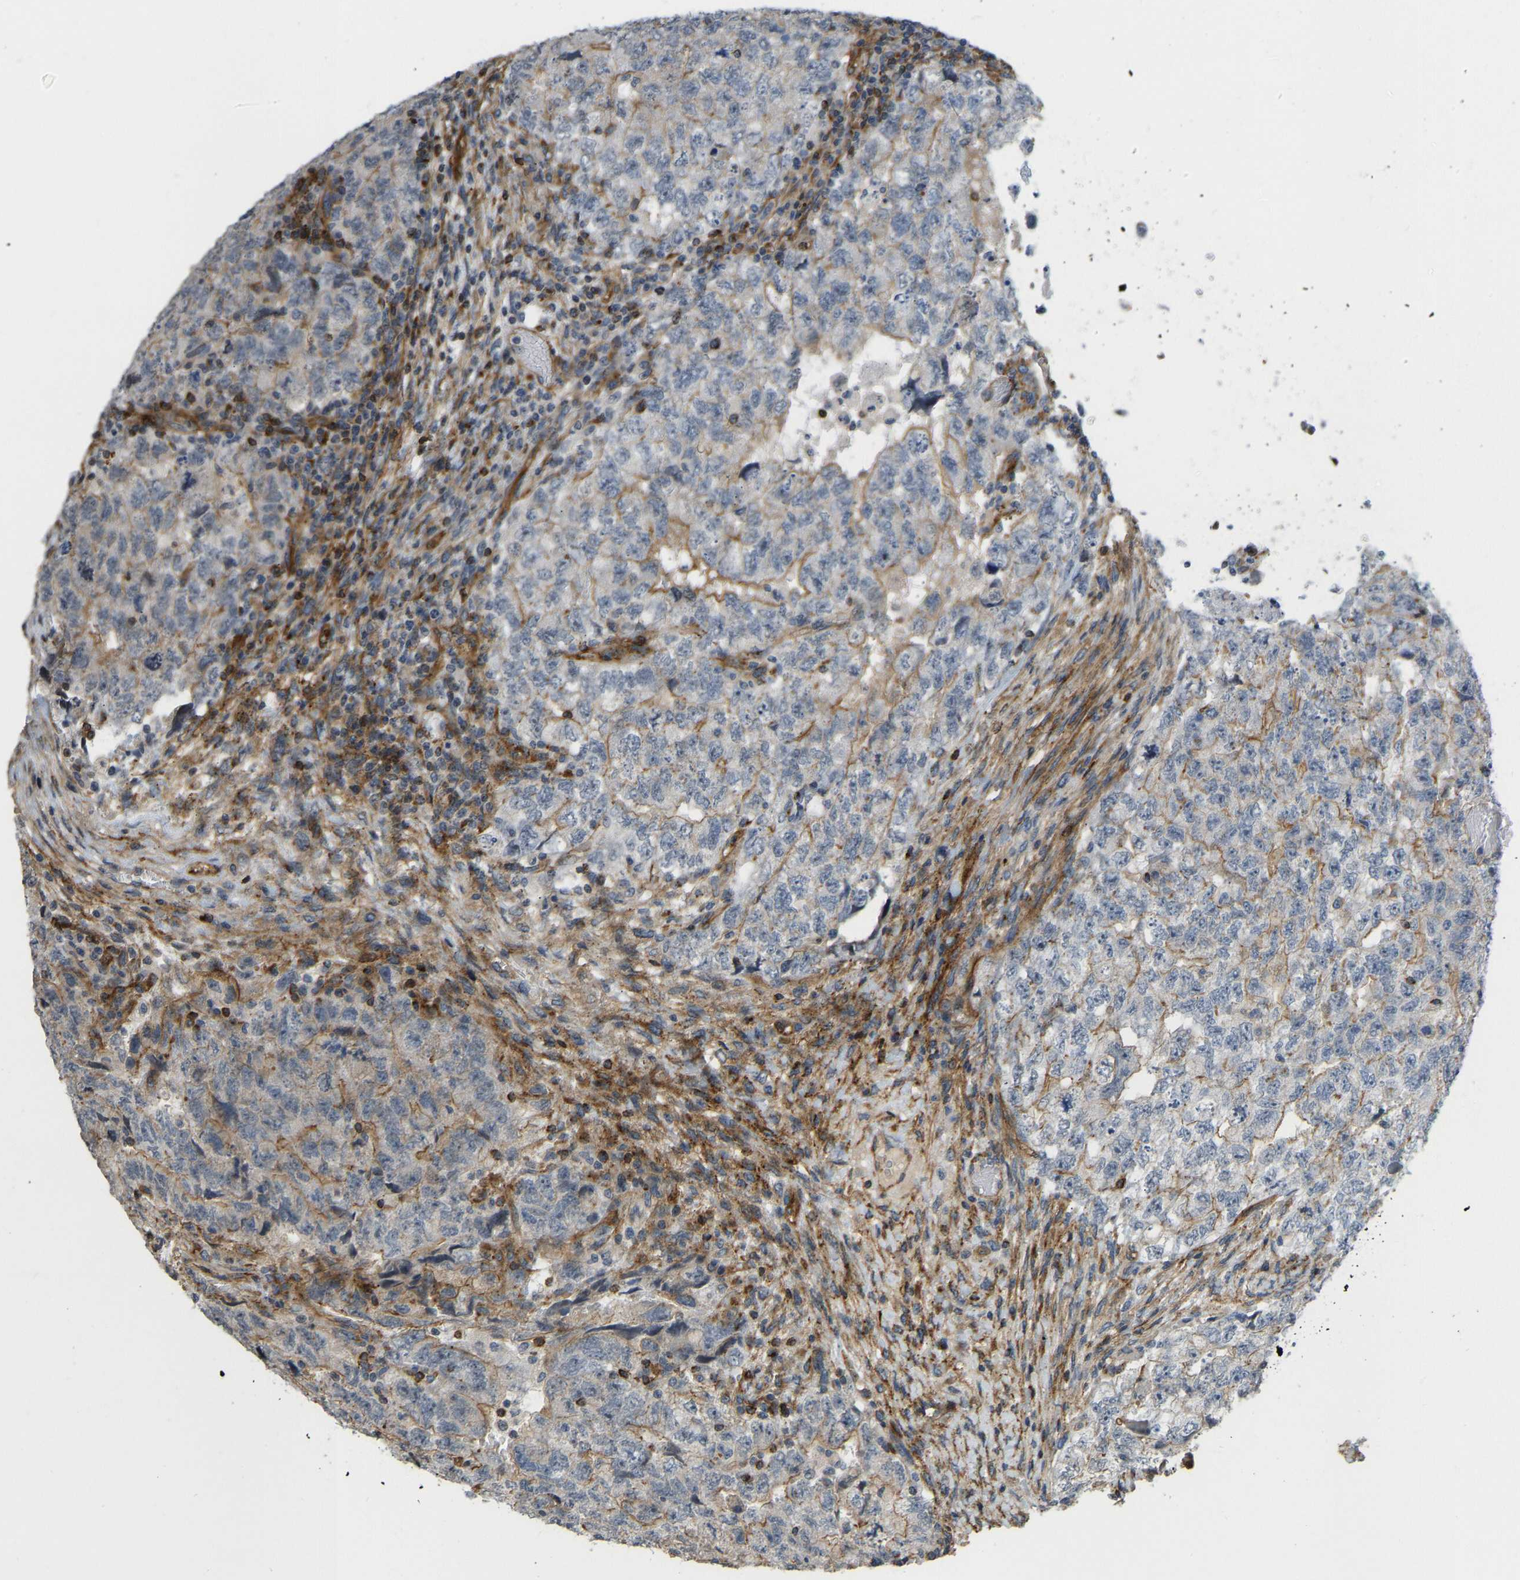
{"staining": {"intensity": "moderate", "quantity": "25%-75%", "location": "cytoplasmic/membranous"}, "tissue": "testis cancer", "cell_type": "Tumor cells", "image_type": "cancer", "snomed": [{"axis": "morphology", "description": "Carcinoma, Embryonal, NOS"}, {"axis": "topography", "description": "Testis"}], "caption": "Embryonal carcinoma (testis) tissue shows moderate cytoplasmic/membranous staining in about 25%-75% of tumor cells (DAB (3,3'-diaminobenzidine) IHC, brown staining for protein, blue staining for nuclei).", "gene": "KIAA1671", "patient": {"sex": "male", "age": 36}}